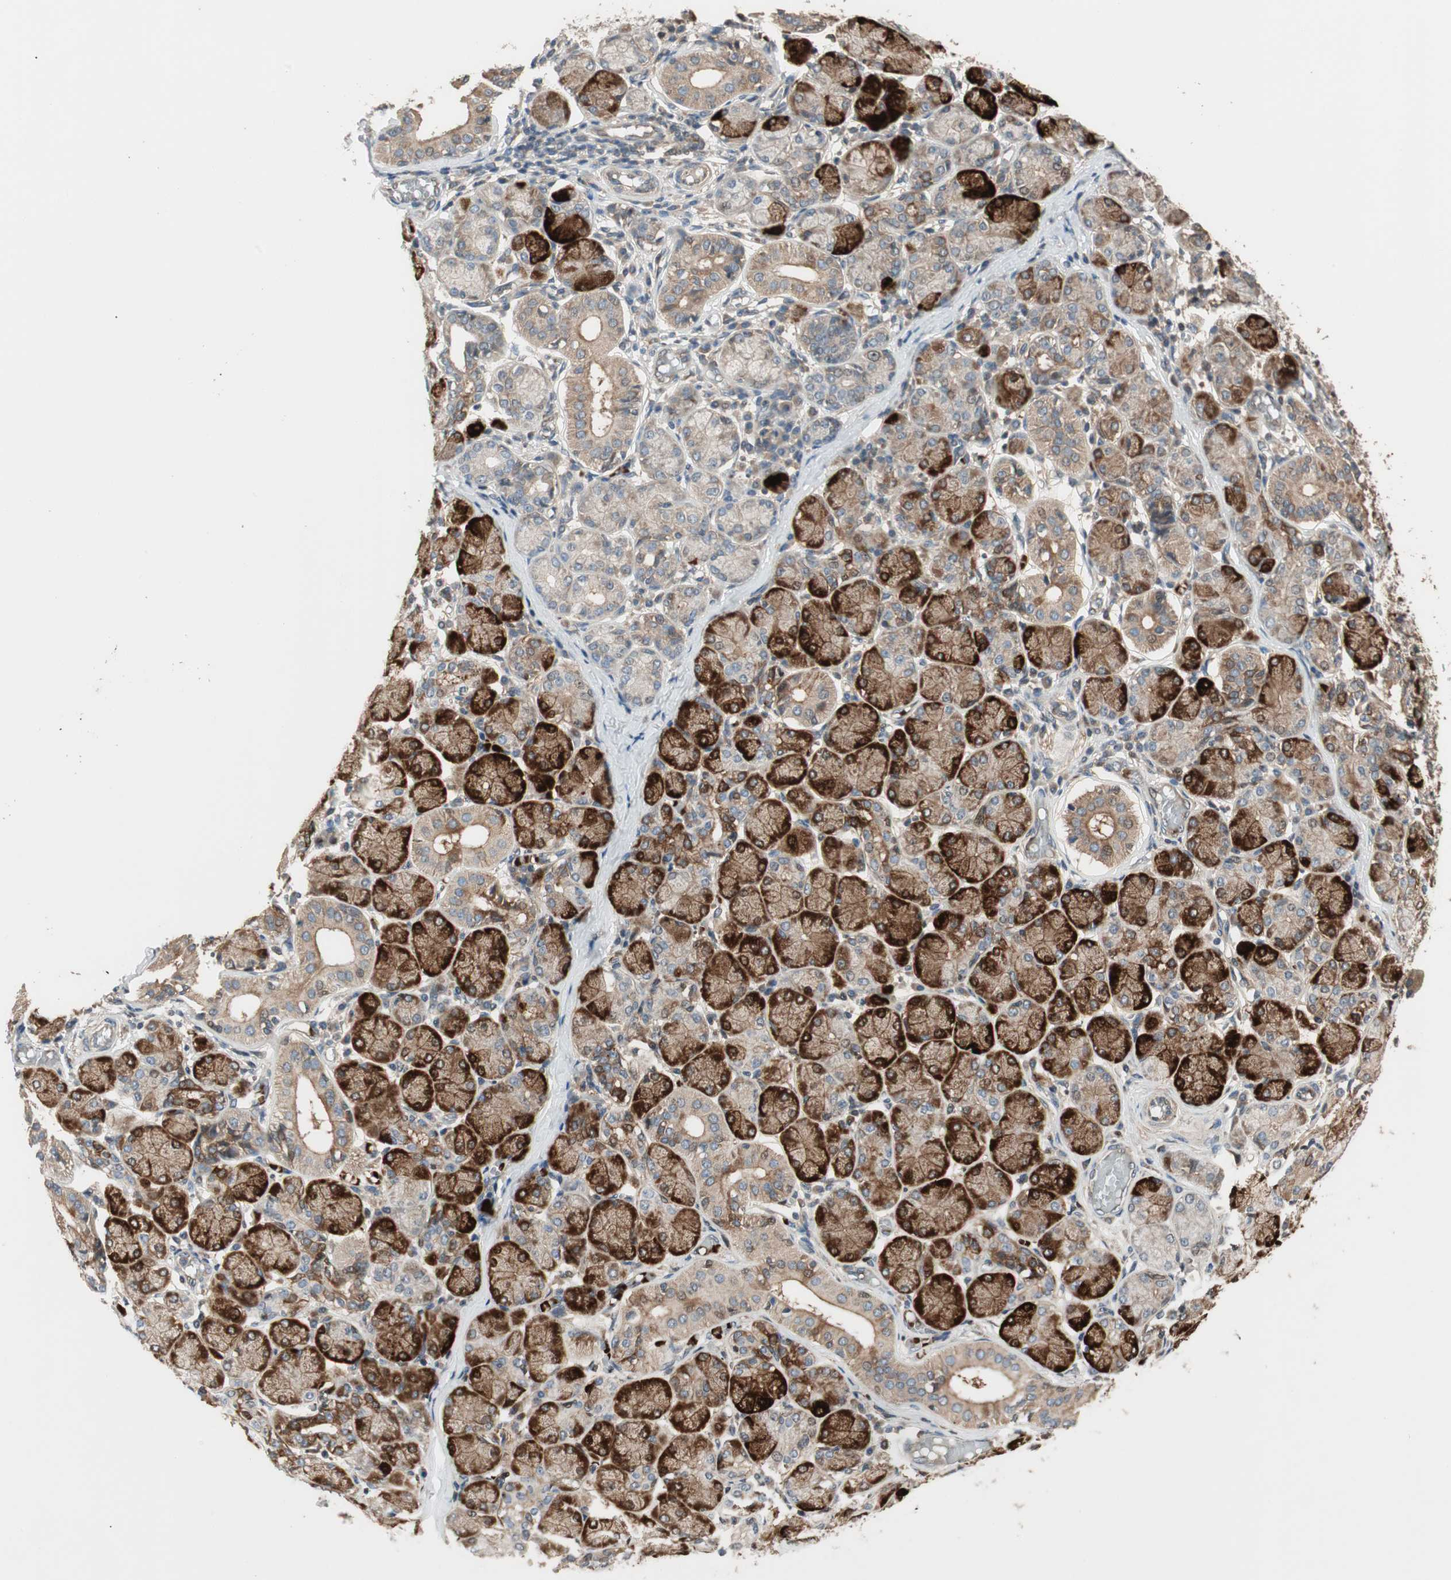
{"staining": {"intensity": "strong", "quantity": "25%-75%", "location": "cytoplasmic/membranous"}, "tissue": "salivary gland", "cell_type": "Glandular cells", "image_type": "normal", "snomed": [{"axis": "morphology", "description": "Normal tissue, NOS"}, {"axis": "topography", "description": "Salivary gland"}], "caption": "Glandular cells exhibit high levels of strong cytoplasmic/membranous expression in approximately 25%-75% of cells in unremarkable human salivary gland. (DAB (3,3'-diaminobenzidine) IHC with brightfield microscopy, high magnification).", "gene": "ATP6AP2", "patient": {"sex": "female", "age": 24}}